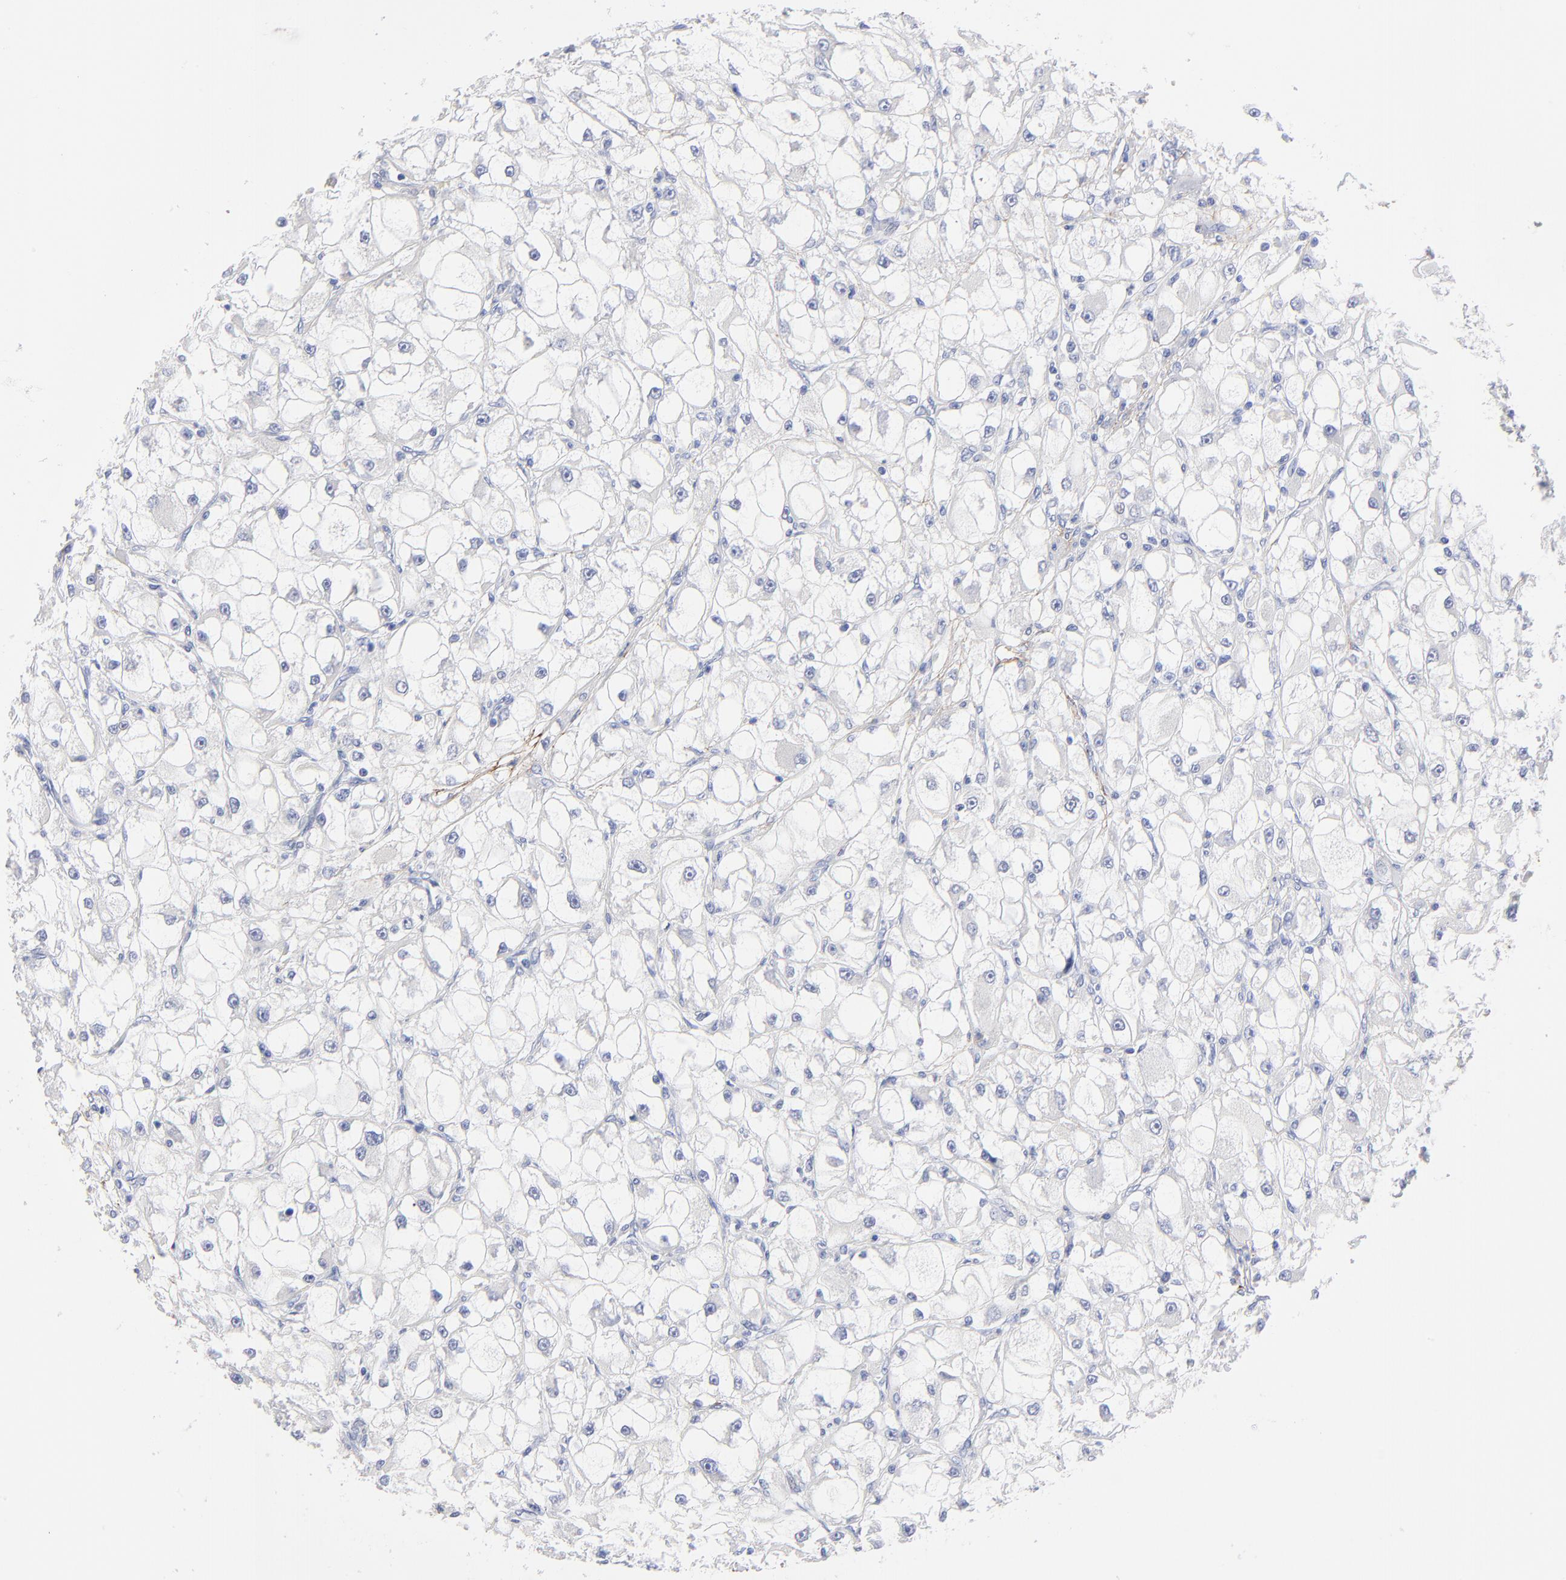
{"staining": {"intensity": "negative", "quantity": "none", "location": "none"}, "tissue": "renal cancer", "cell_type": "Tumor cells", "image_type": "cancer", "snomed": [{"axis": "morphology", "description": "Adenocarcinoma, NOS"}, {"axis": "topography", "description": "Kidney"}], "caption": "This is a micrograph of IHC staining of renal cancer (adenocarcinoma), which shows no positivity in tumor cells.", "gene": "FBLN2", "patient": {"sex": "female", "age": 73}}